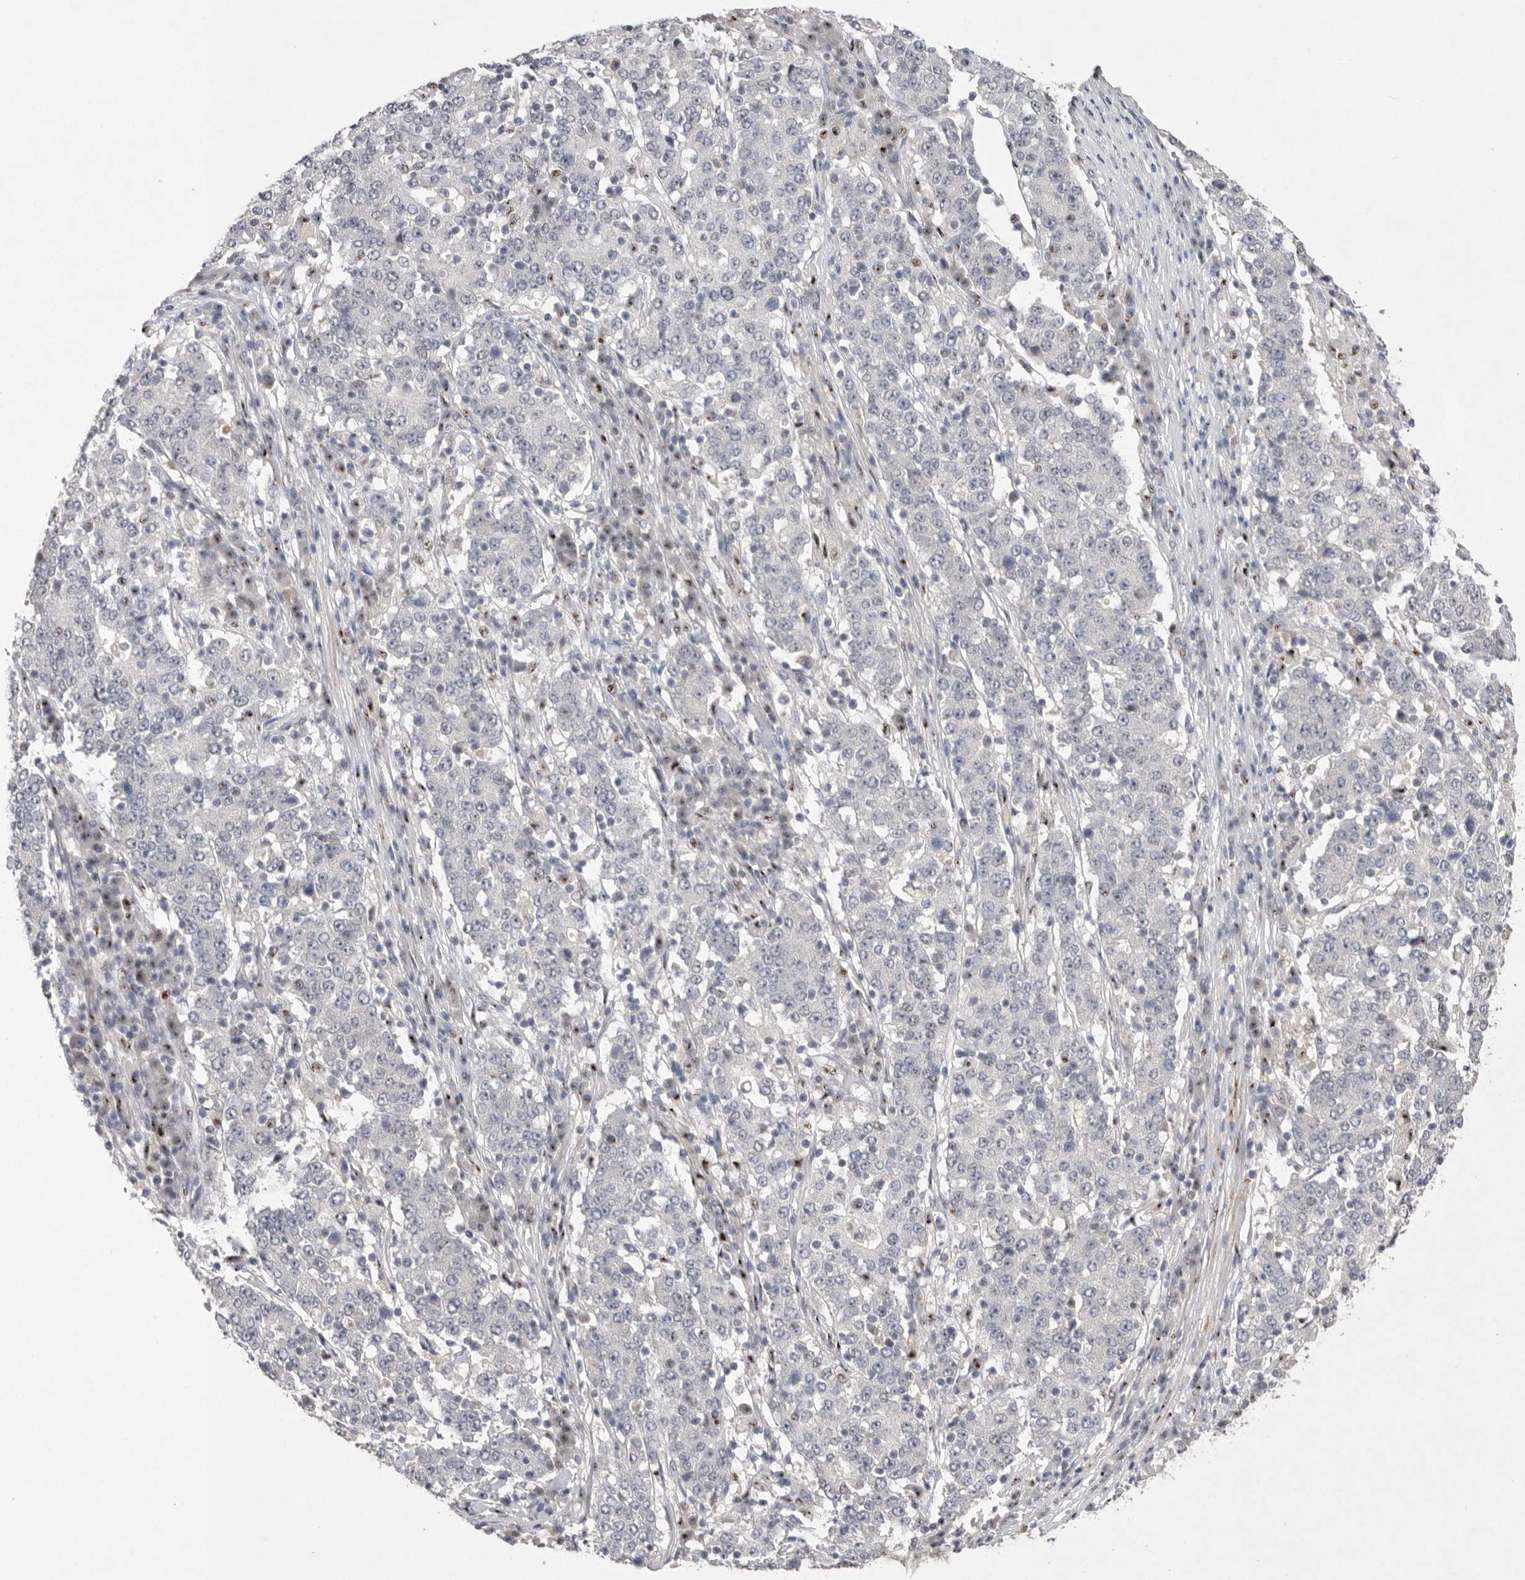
{"staining": {"intensity": "negative", "quantity": "none", "location": "none"}, "tissue": "stomach cancer", "cell_type": "Tumor cells", "image_type": "cancer", "snomed": [{"axis": "morphology", "description": "Adenocarcinoma, NOS"}, {"axis": "topography", "description": "Stomach"}], "caption": "This is a photomicrograph of IHC staining of stomach adenocarcinoma, which shows no positivity in tumor cells.", "gene": "HUS1", "patient": {"sex": "male", "age": 59}}